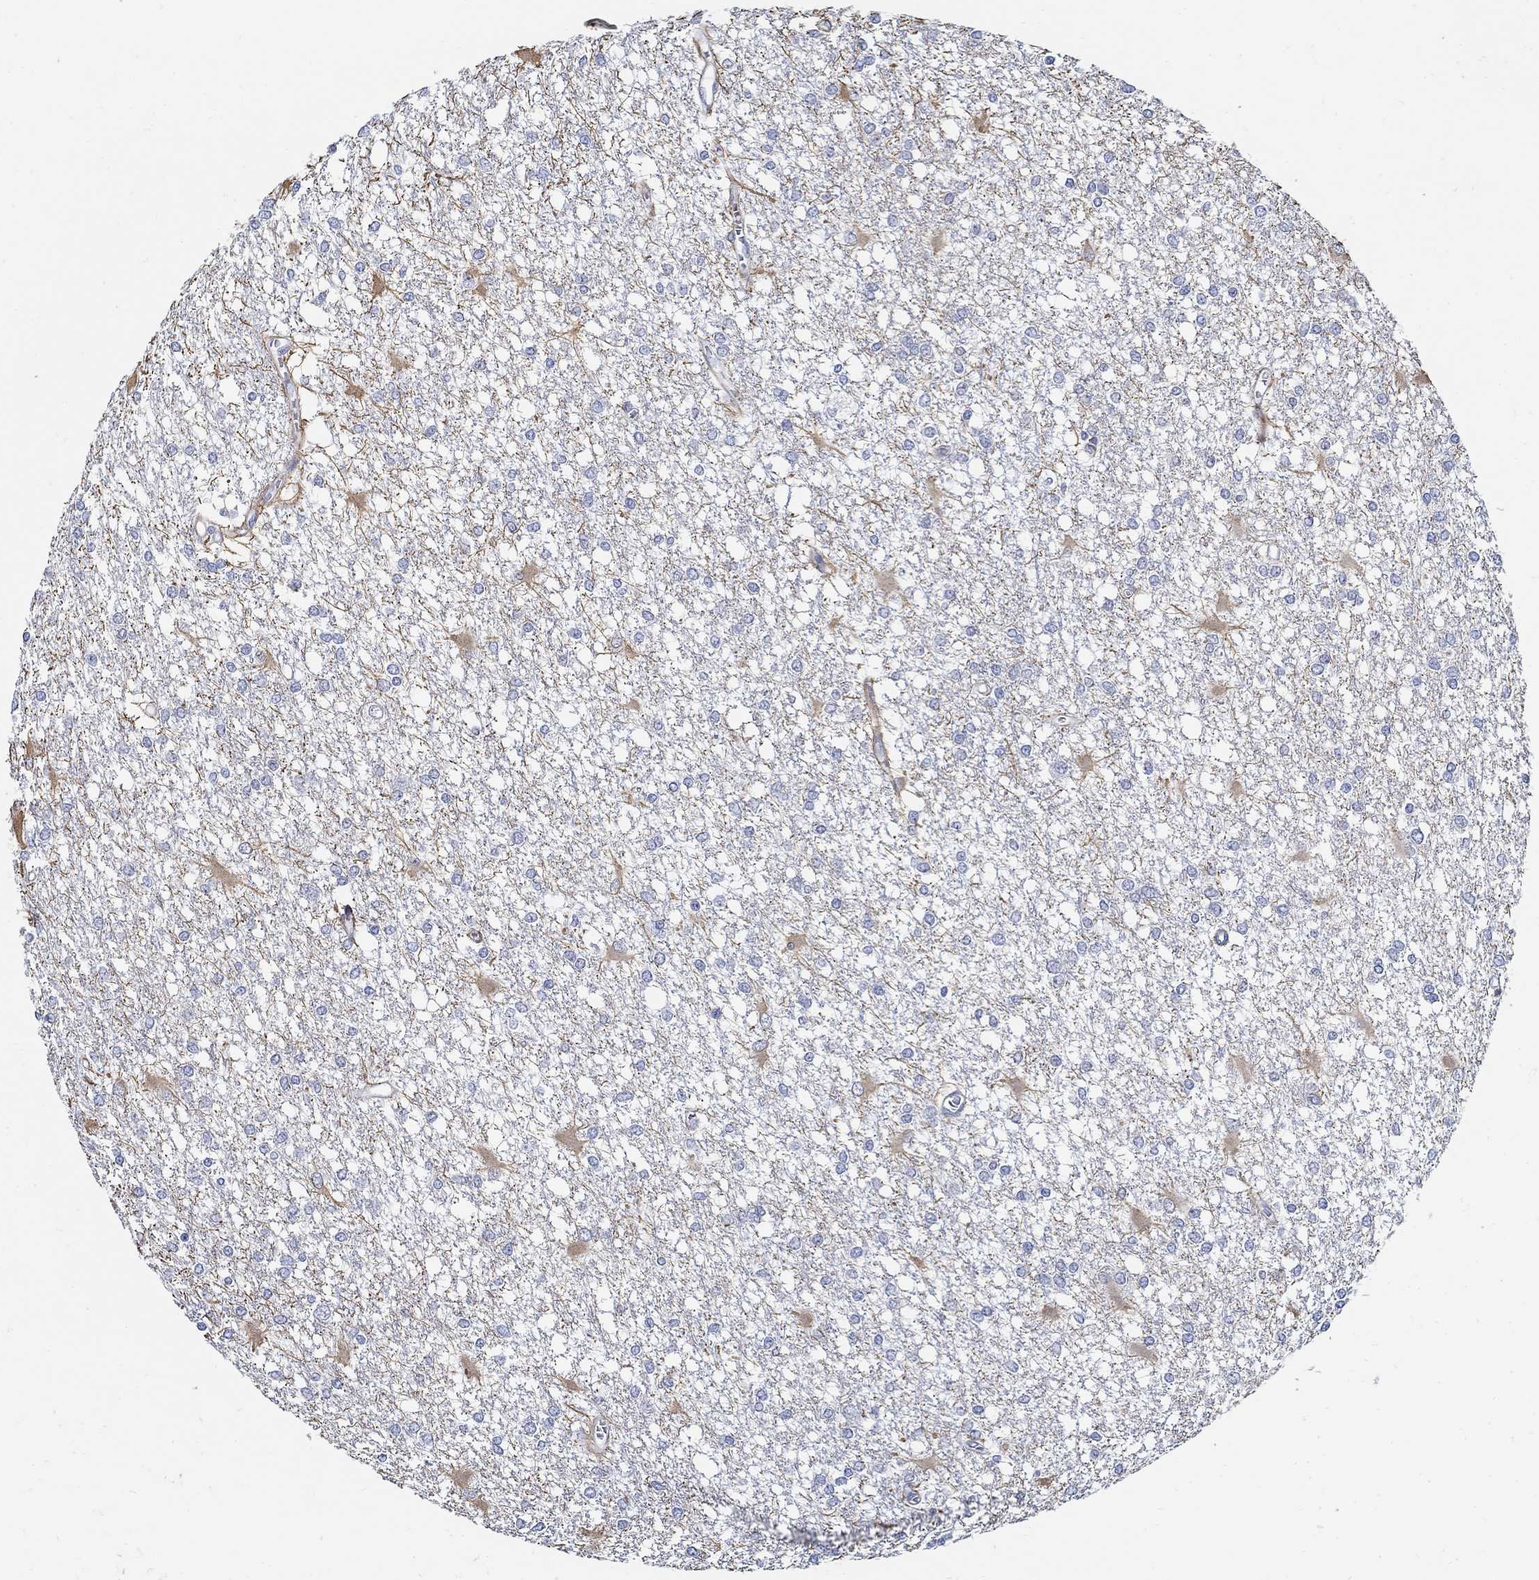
{"staining": {"intensity": "negative", "quantity": "none", "location": "none"}, "tissue": "glioma", "cell_type": "Tumor cells", "image_type": "cancer", "snomed": [{"axis": "morphology", "description": "Glioma, malignant, High grade"}, {"axis": "topography", "description": "Cerebral cortex"}], "caption": "A photomicrograph of human glioma is negative for staining in tumor cells.", "gene": "TGFBI", "patient": {"sex": "male", "age": 79}}